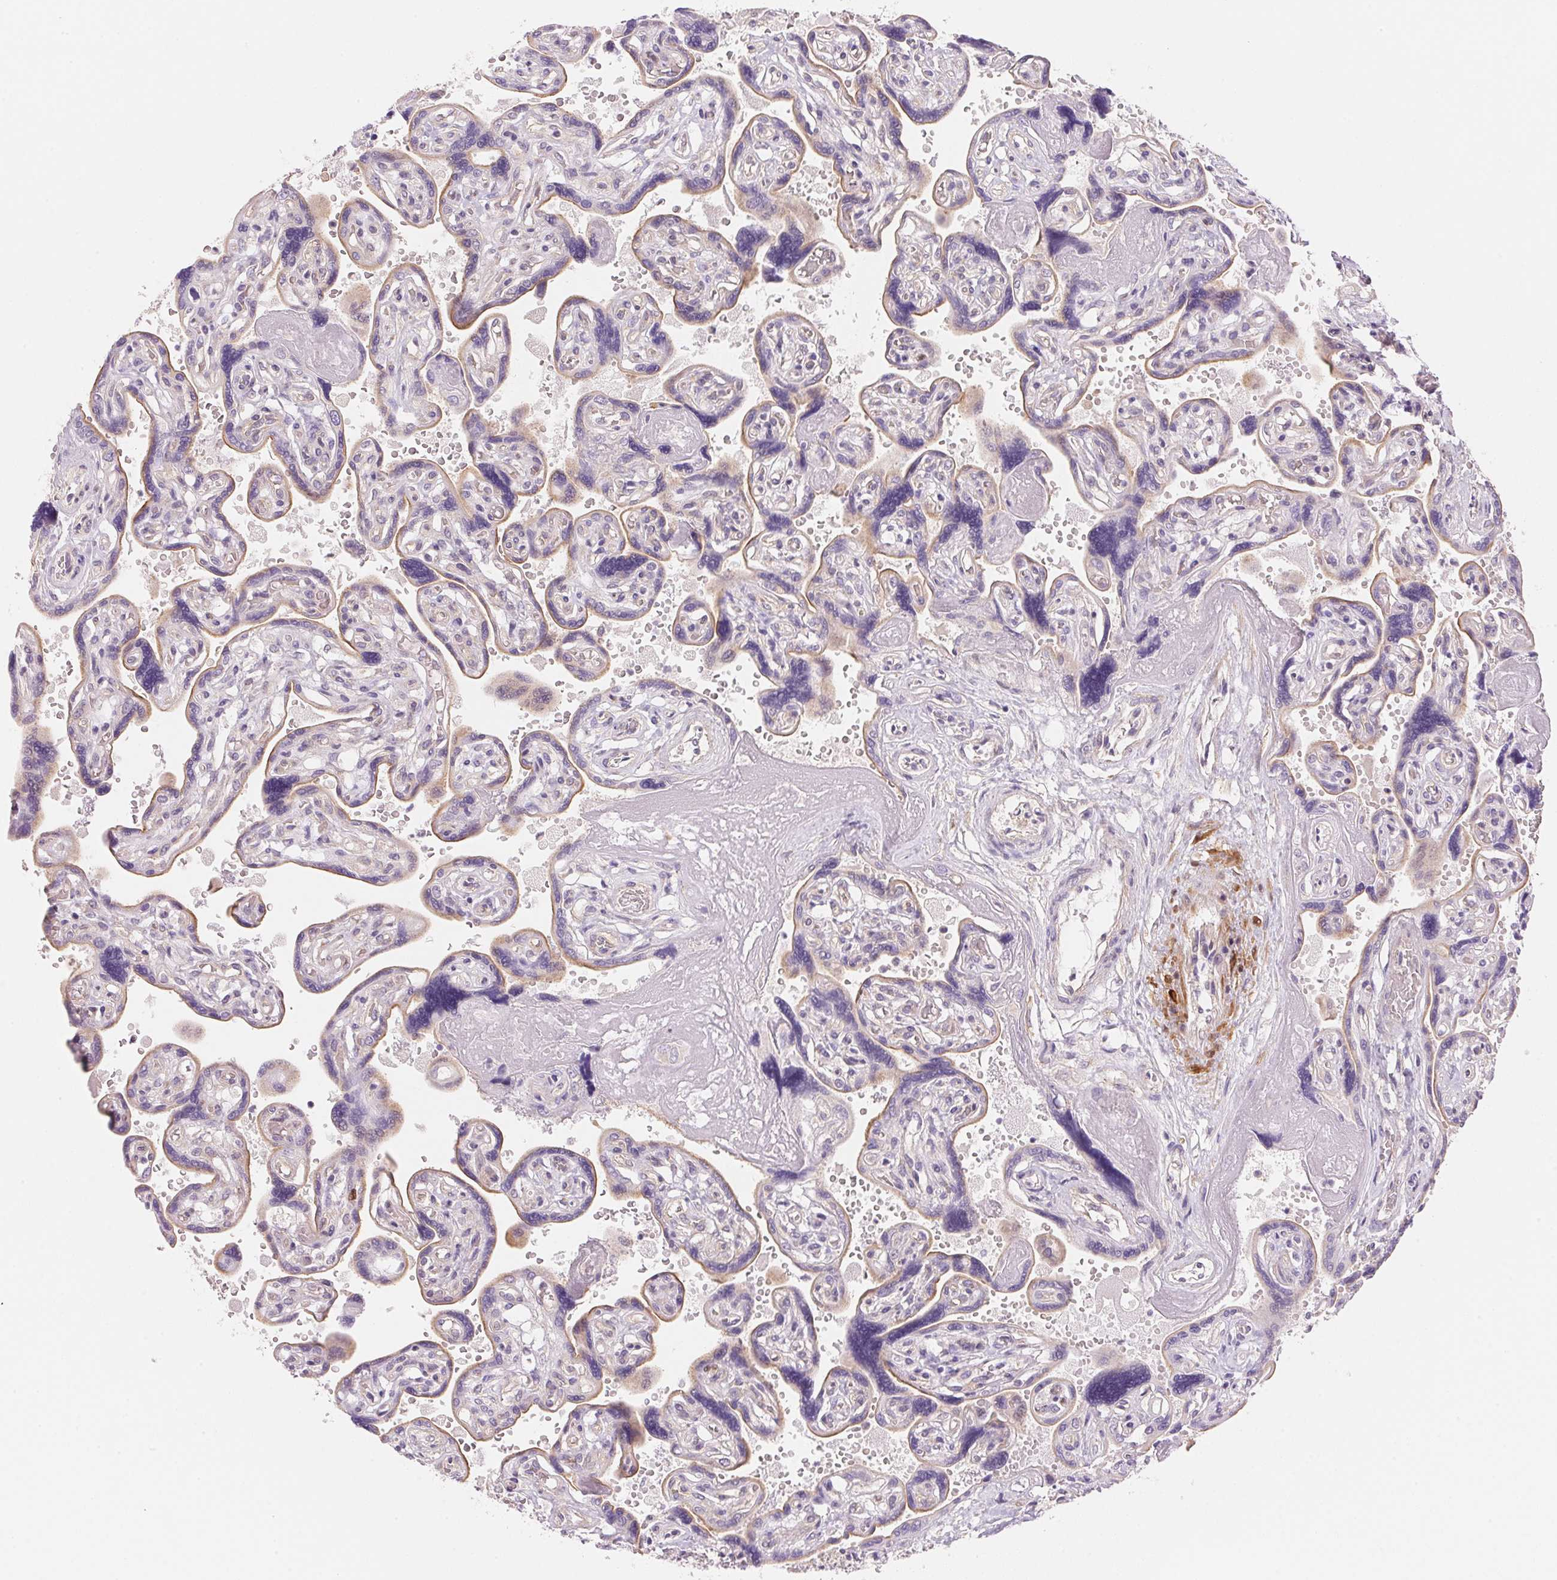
{"staining": {"intensity": "moderate", "quantity": "<25%", "location": "cytoplasmic/membranous,nuclear"}, "tissue": "placenta", "cell_type": "Decidual cells", "image_type": "normal", "snomed": [{"axis": "morphology", "description": "Normal tissue, NOS"}, {"axis": "topography", "description": "Placenta"}], "caption": "Decidual cells show low levels of moderate cytoplasmic/membranous,nuclear staining in about <25% of cells in normal placenta.", "gene": "SMTN", "patient": {"sex": "female", "age": 32}}